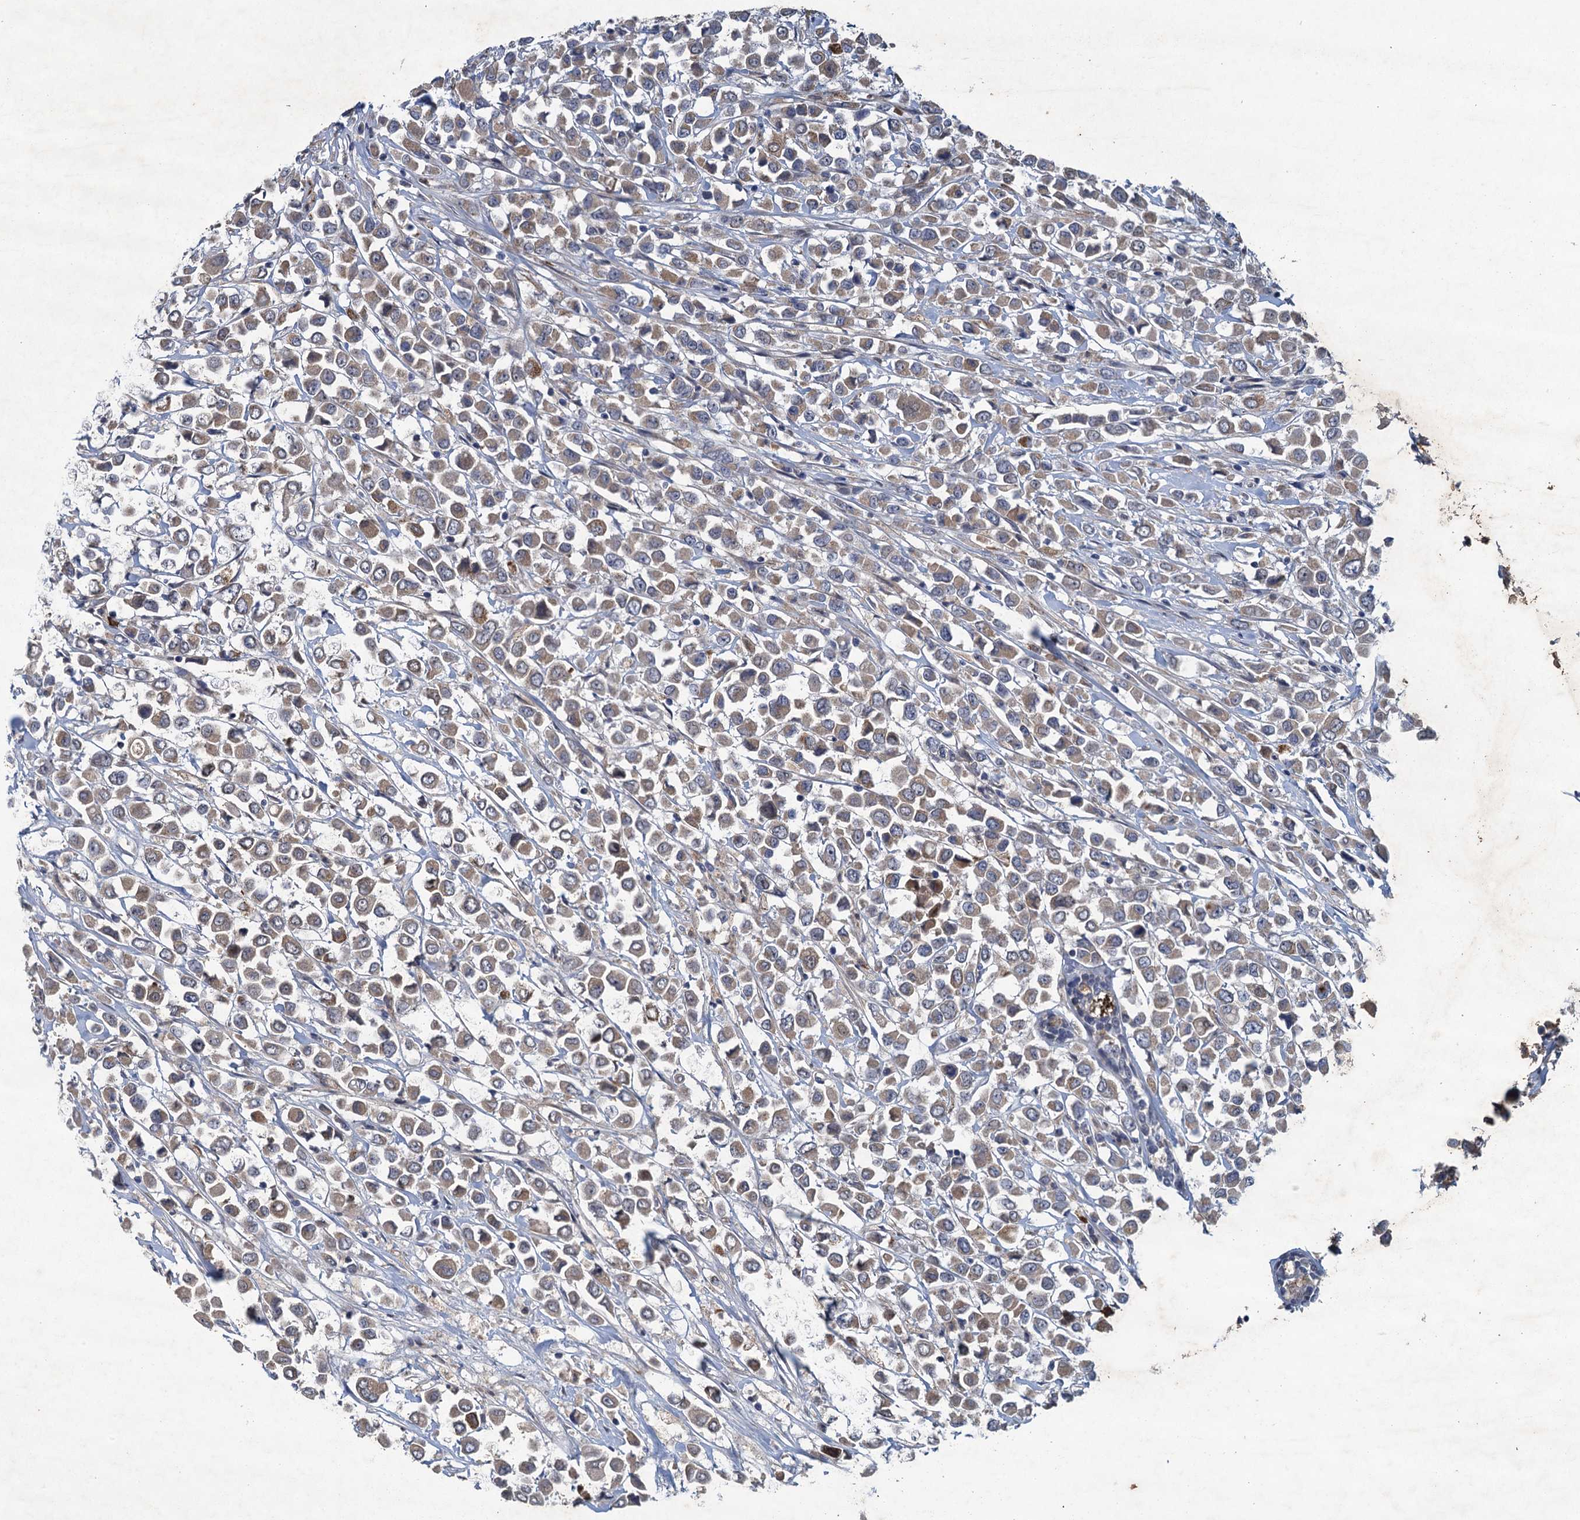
{"staining": {"intensity": "weak", "quantity": ">75%", "location": "cytoplasmic/membranous"}, "tissue": "breast cancer", "cell_type": "Tumor cells", "image_type": "cancer", "snomed": [{"axis": "morphology", "description": "Duct carcinoma"}, {"axis": "topography", "description": "Breast"}], "caption": "DAB (3,3'-diaminobenzidine) immunohistochemical staining of breast cancer shows weak cytoplasmic/membranous protein positivity in about >75% of tumor cells.", "gene": "TPCN1", "patient": {"sex": "female", "age": 61}}